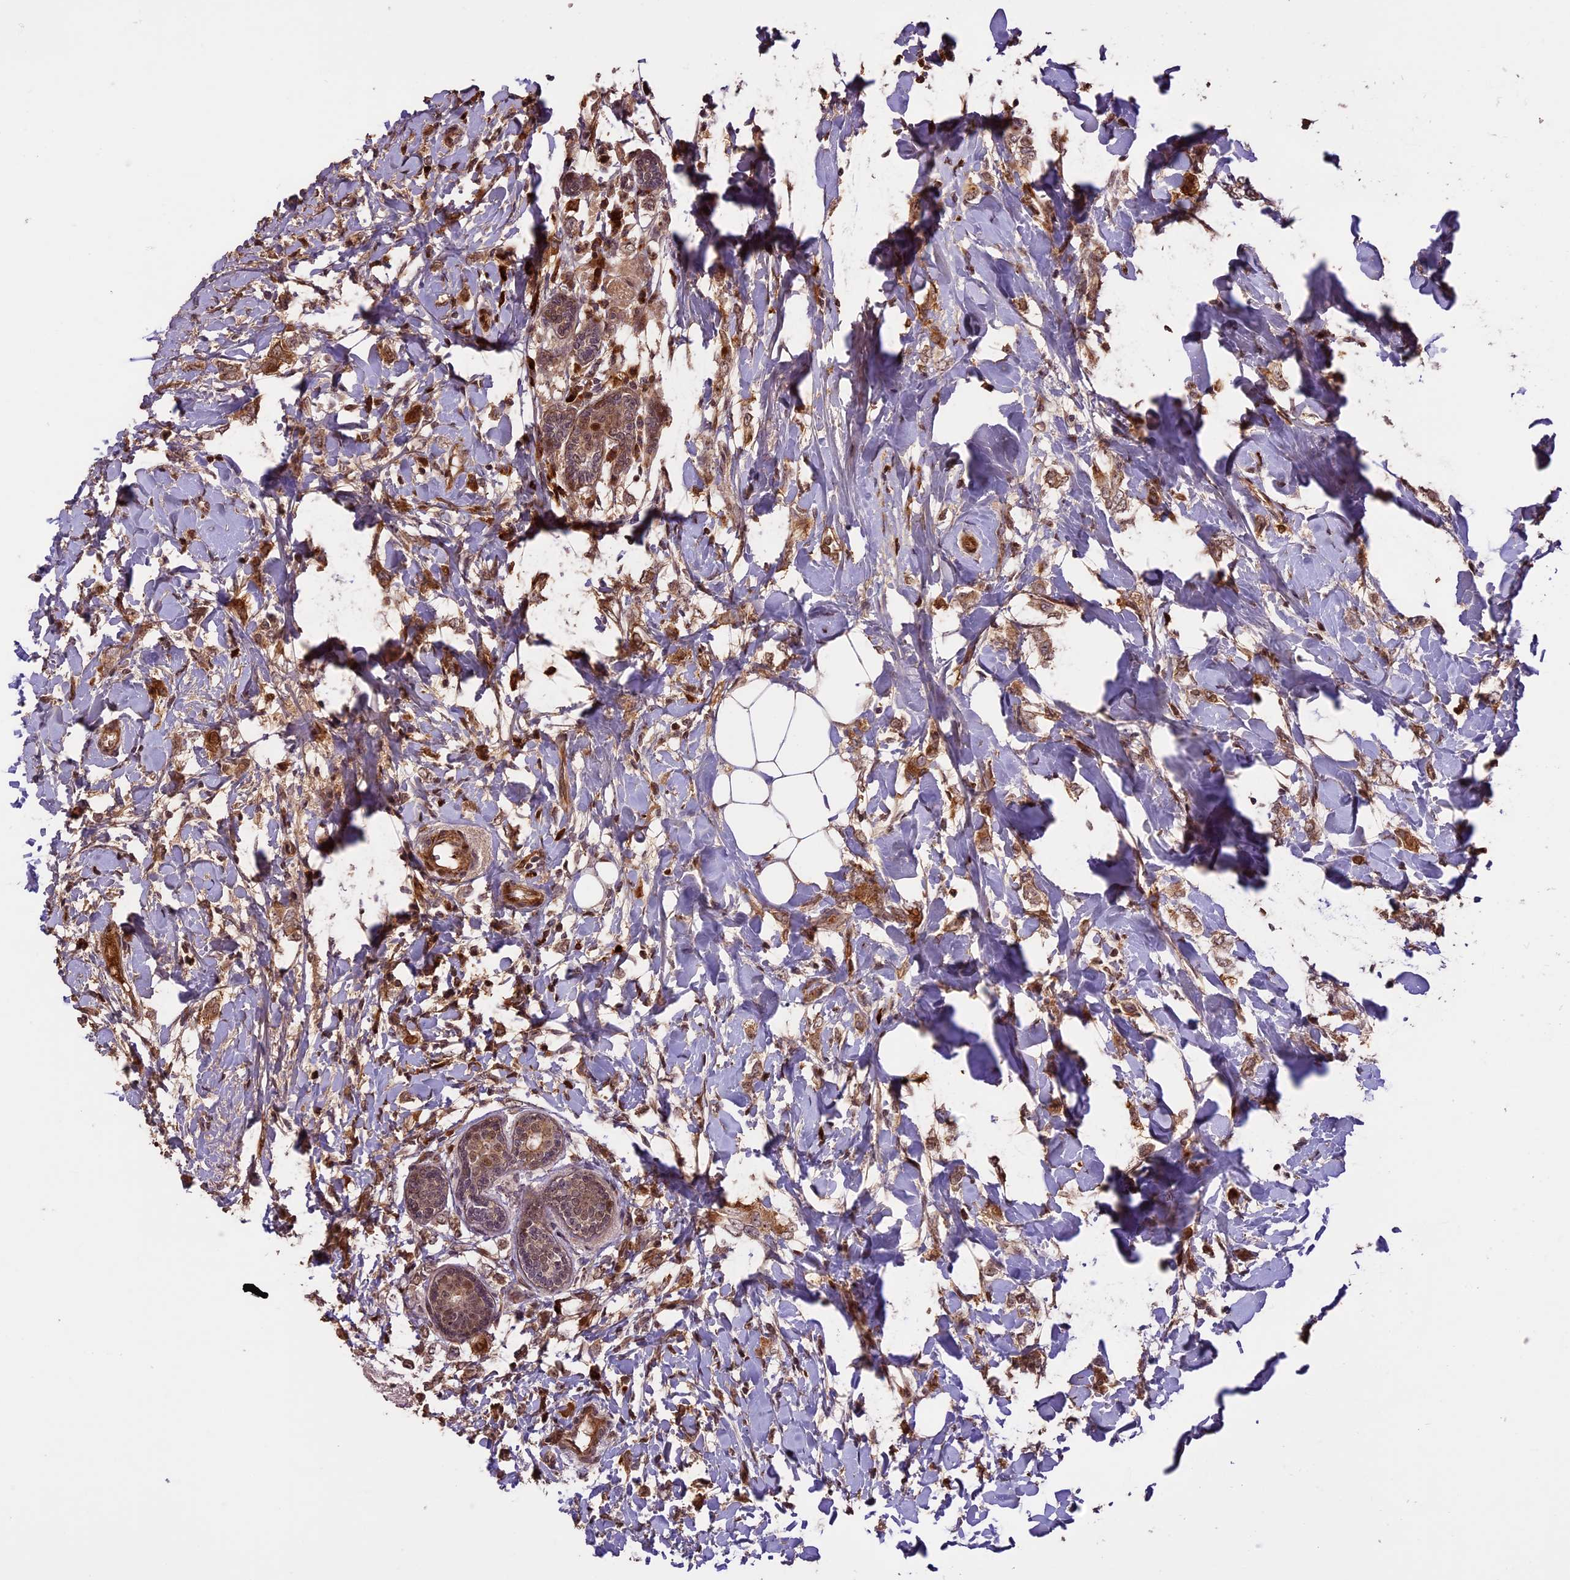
{"staining": {"intensity": "moderate", "quantity": ">75%", "location": "cytoplasmic/membranous,nuclear"}, "tissue": "breast cancer", "cell_type": "Tumor cells", "image_type": "cancer", "snomed": [{"axis": "morphology", "description": "Normal tissue, NOS"}, {"axis": "morphology", "description": "Lobular carcinoma"}, {"axis": "topography", "description": "Breast"}], "caption": "Breast cancer tissue demonstrates moderate cytoplasmic/membranous and nuclear positivity in about >75% of tumor cells, visualized by immunohistochemistry.", "gene": "ENHO", "patient": {"sex": "female", "age": 47}}